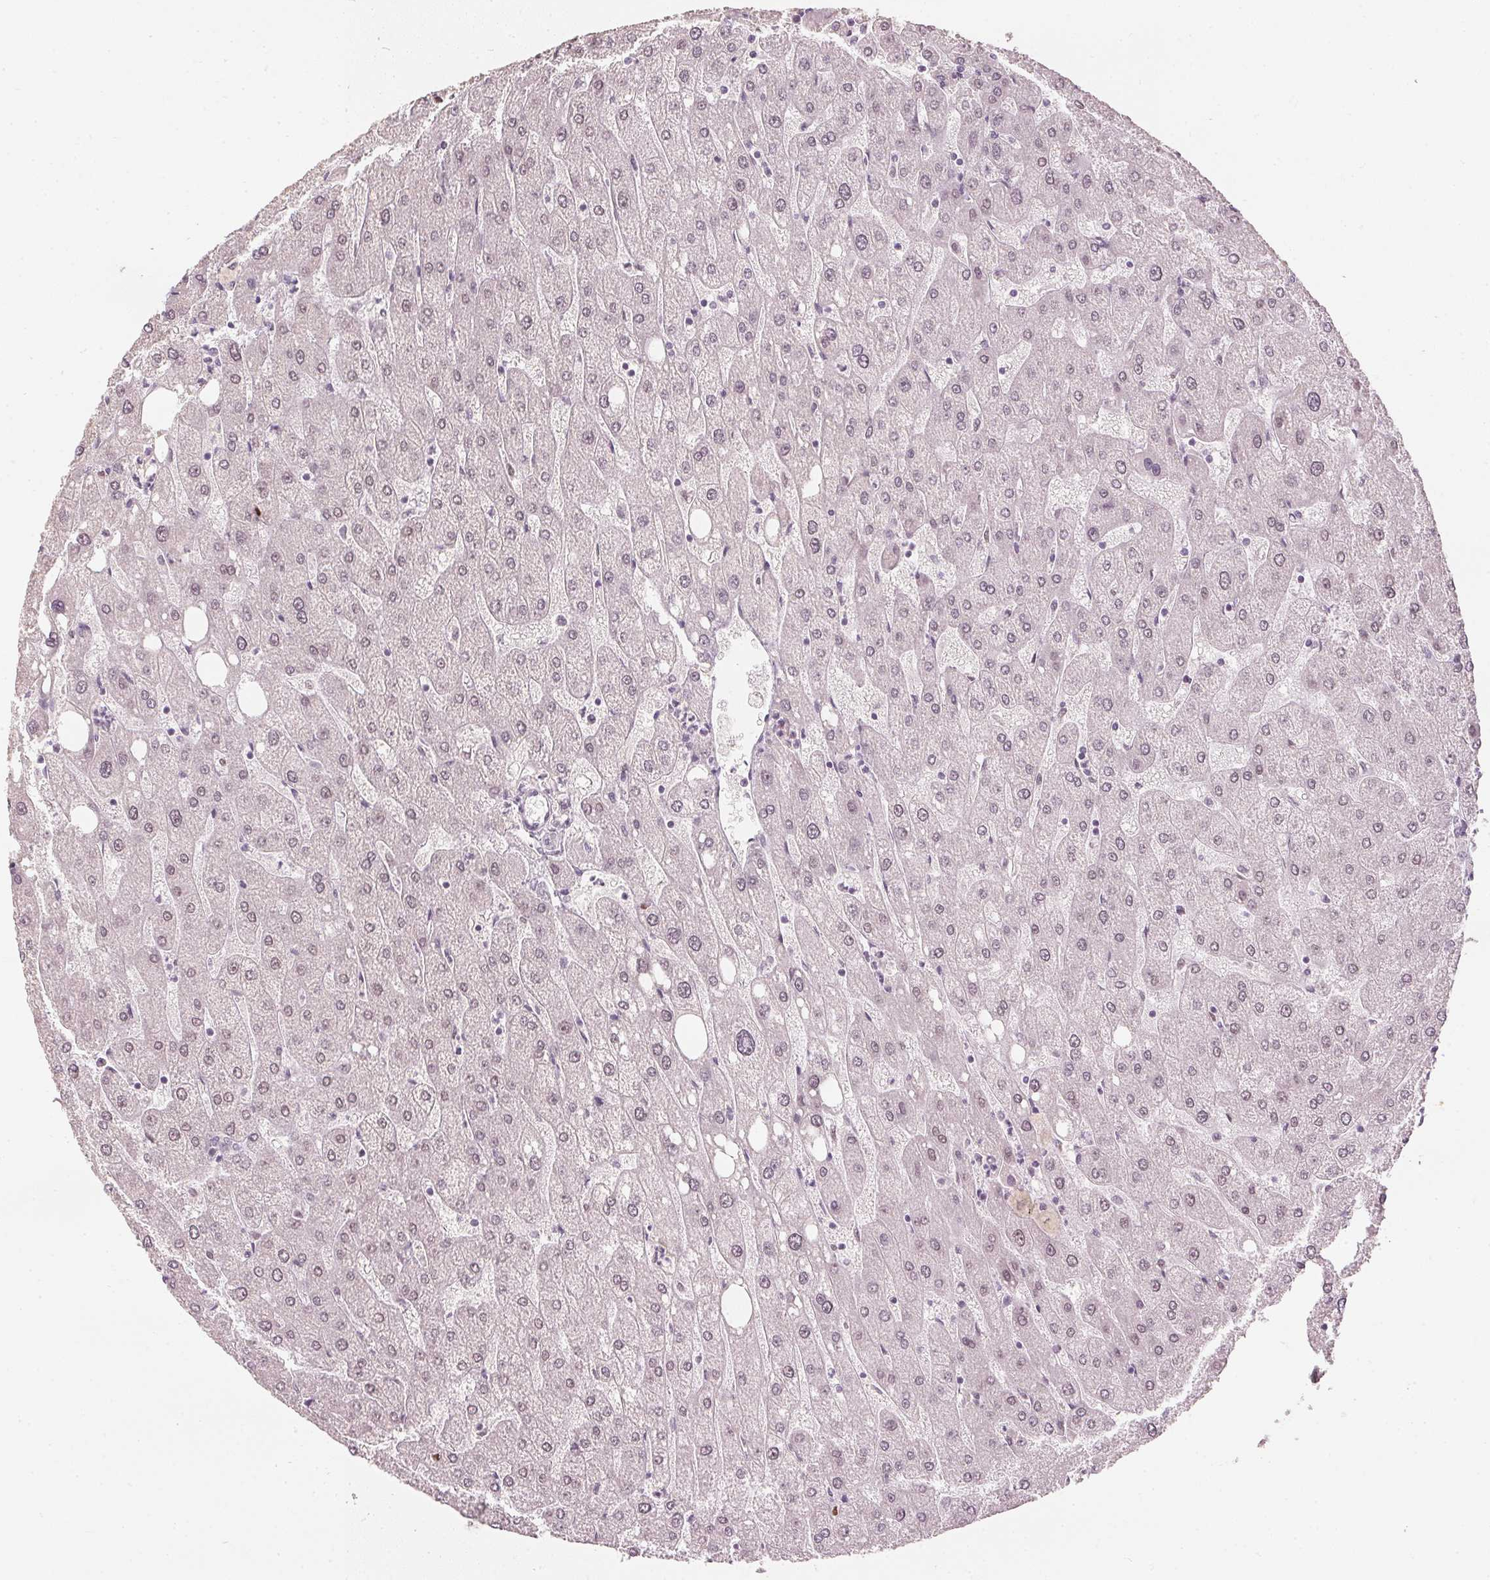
{"staining": {"intensity": "negative", "quantity": "none", "location": "none"}, "tissue": "liver", "cell_type": "Cholangiocytes", "image_type": "normal", "snomed": [{"axis": "morphology", "description": "Normal tissue, NOS"}, {"axis": "topography", "description": "Liver"}], "caption": "An immunohistochemistry (IHC) image of unremarkable liver is shown. There is no staining in cholangiocytes of liver. (DAB immunohistochemistry with hematoxylin counter stain).", "gene": "ENSG00000267001", "patient": {"sex": "male", "age": 67}}